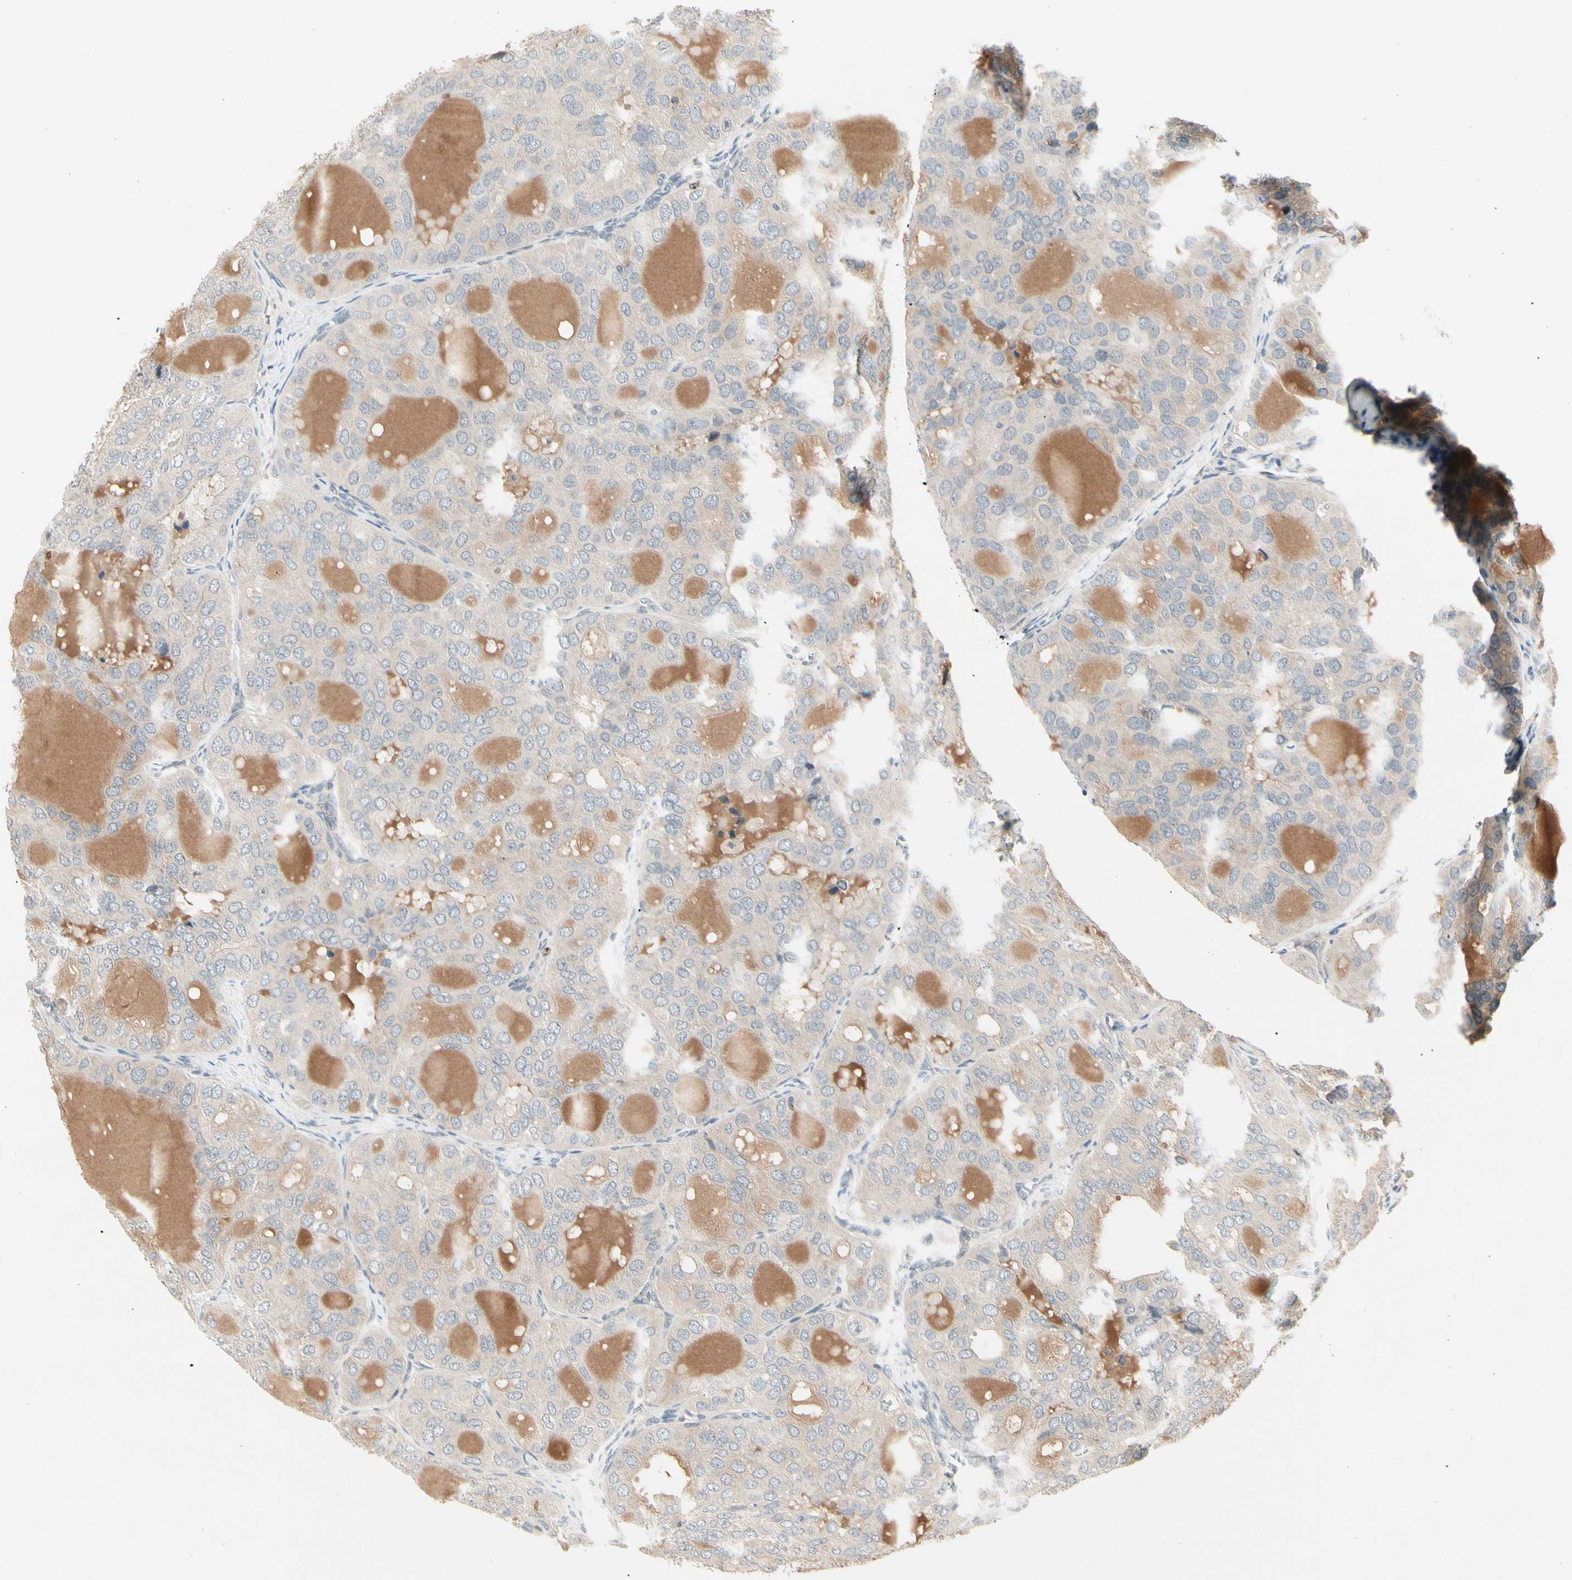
{"staining": {"intensity": "weak", "quantity": ">75%", "location": "cytoplasmic/membranous"}, "tissue": "thyroid cancer", "cell_type": "Tumor cells", "image_type": "cancer", "snomed": [{"axis": "morphology", "description": "Follicular adenoma carcinoma, NOS"}, {"axis": "topography", "description": "Thyroid gland"}], "caption": "Protein expression analysis of thyroid follicular adenoma carcinoma reveals weak cytoplasmic/membranous expression in approximately >75% of tumor cells.", "gene": "CCL4", "patient": {"sex": "male", "age": 75}}